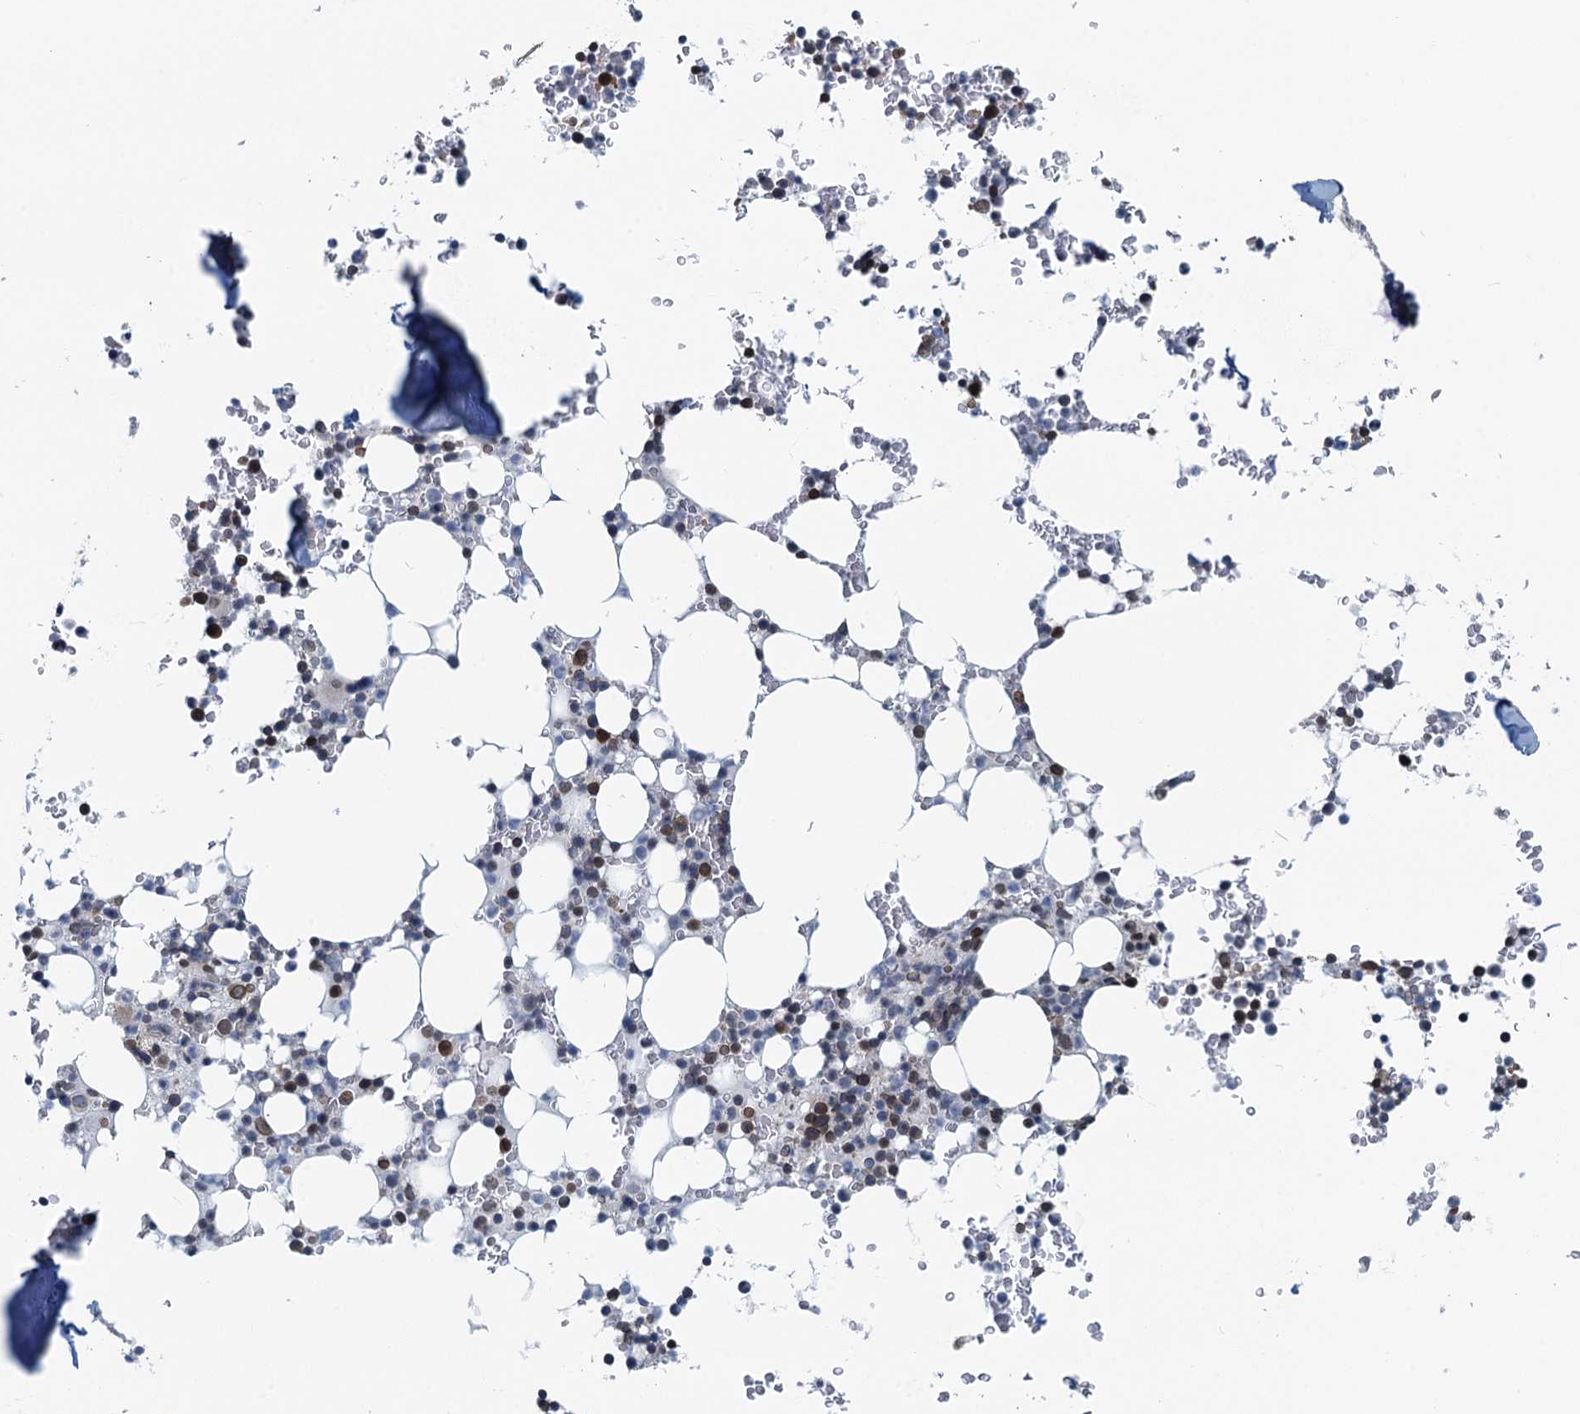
{"staining": {"intensity": "moderate", "quantity": "<25%", "location": "cytoplasmic/membranous,nuclear"}, "tissue": "bone marrow", "cell_type": "Hematopoietic cells", "image_type": "normal", "snomed": [{"axis": "morphology", "description": "Normal tissue, NOS"}, {"axis": "topography", "description": "Bone marrow"}], "caption": "DAB immunohistochemical staining of normal bone marrow reveals moderate cytoplasmic/membranous,nuclear protein expression in about <25% of hematopoietic cells. (Brightfield microscopy of DAB IHC at high magnification).", "gene": "CCDC34", "patient": {"sex": "male", "age": 58}}